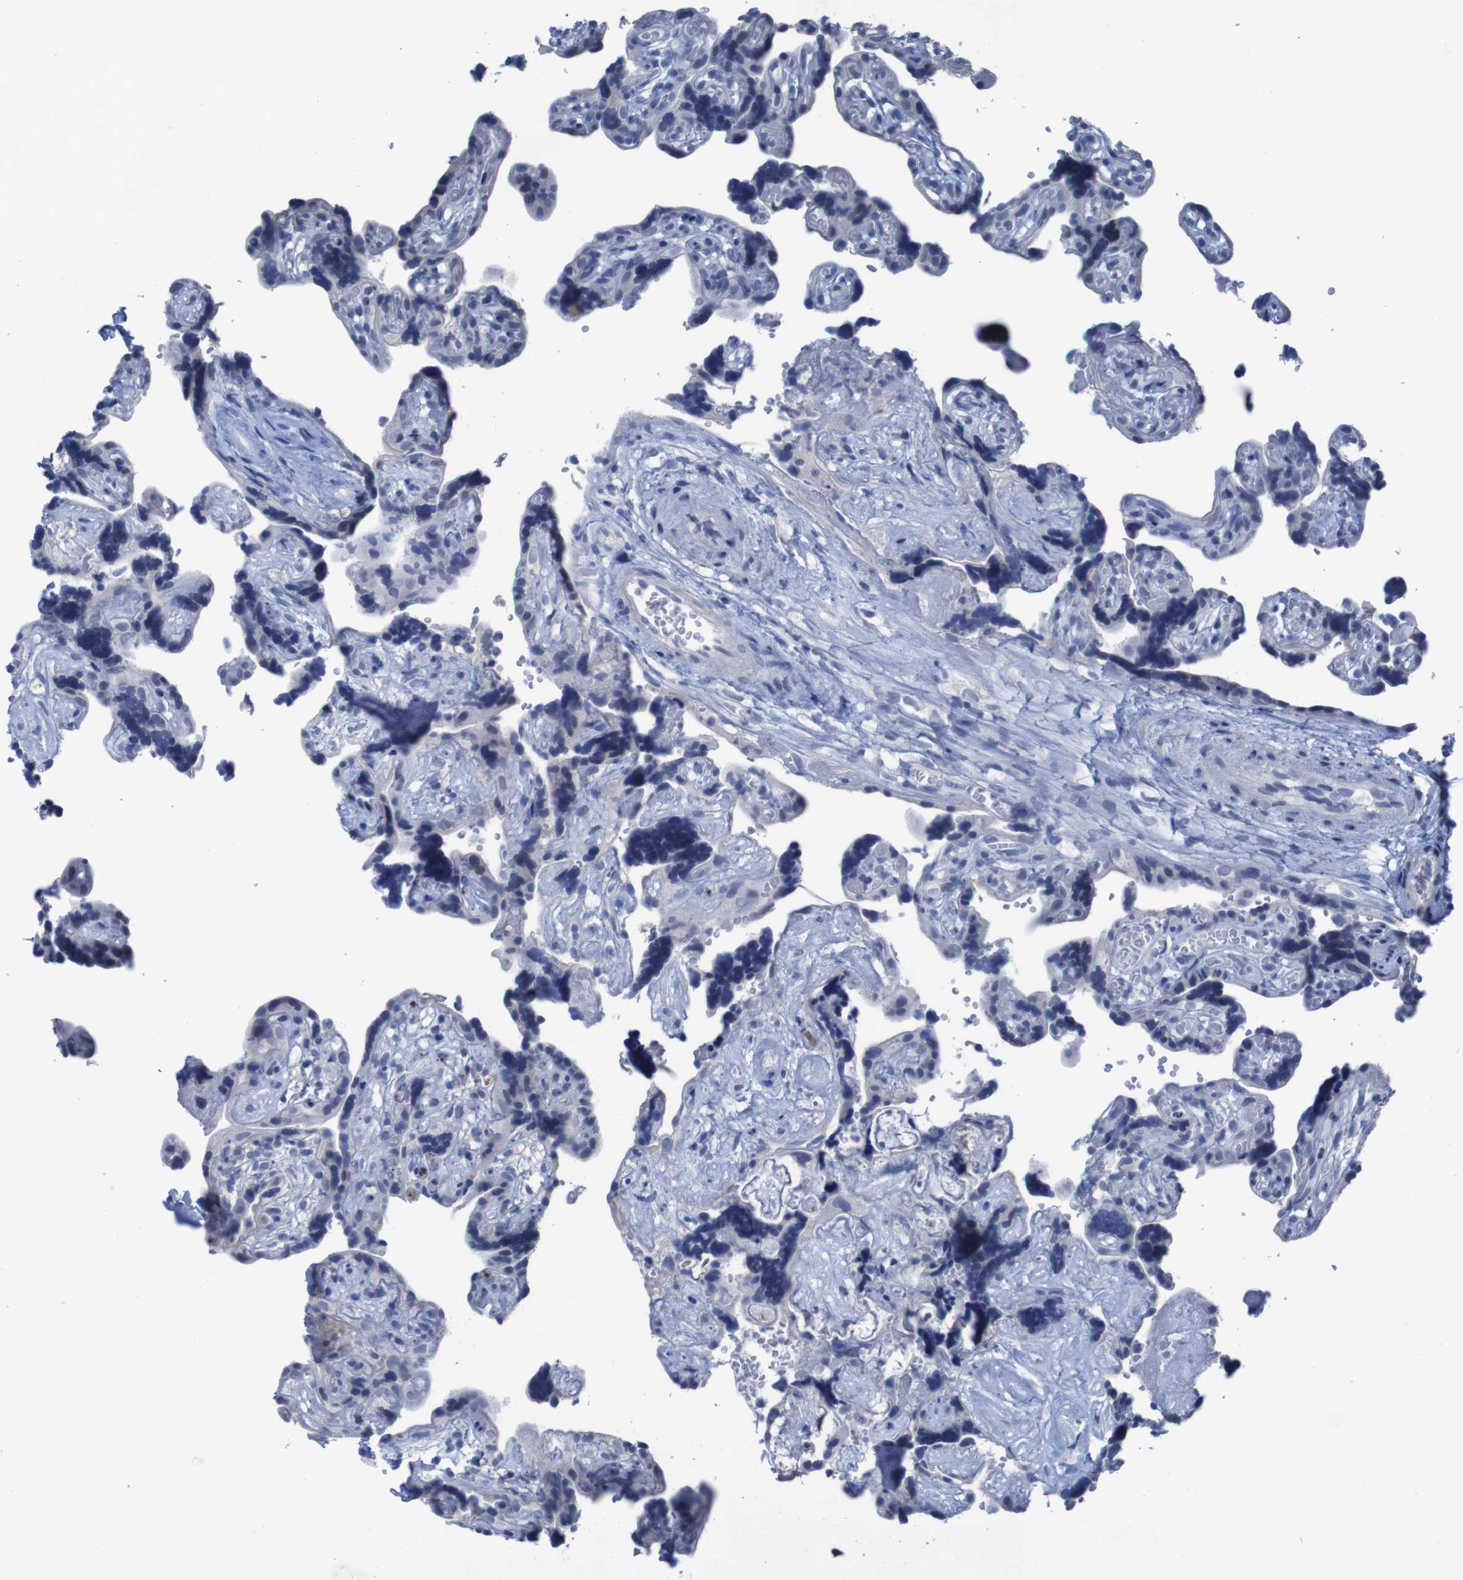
{"staining": {"intensity": "negative", "quantity": "none", "location": "none"}, "tissue": "placenta", "cell_type": "Trophoblastic cells", "image_type": "normal", "snomed": [{"axis": "morphology", "description": "Normal tissue, NOS"}, {"axis": "topography", "description": "Placenta"}], "caption": "Human placenta stained for a protein using immunohistochemistry (IHC) exhibits no positivity in trophoblastic cells.", "gene": "CLDN18", "patient": {"sex": "female", "age": 30}}